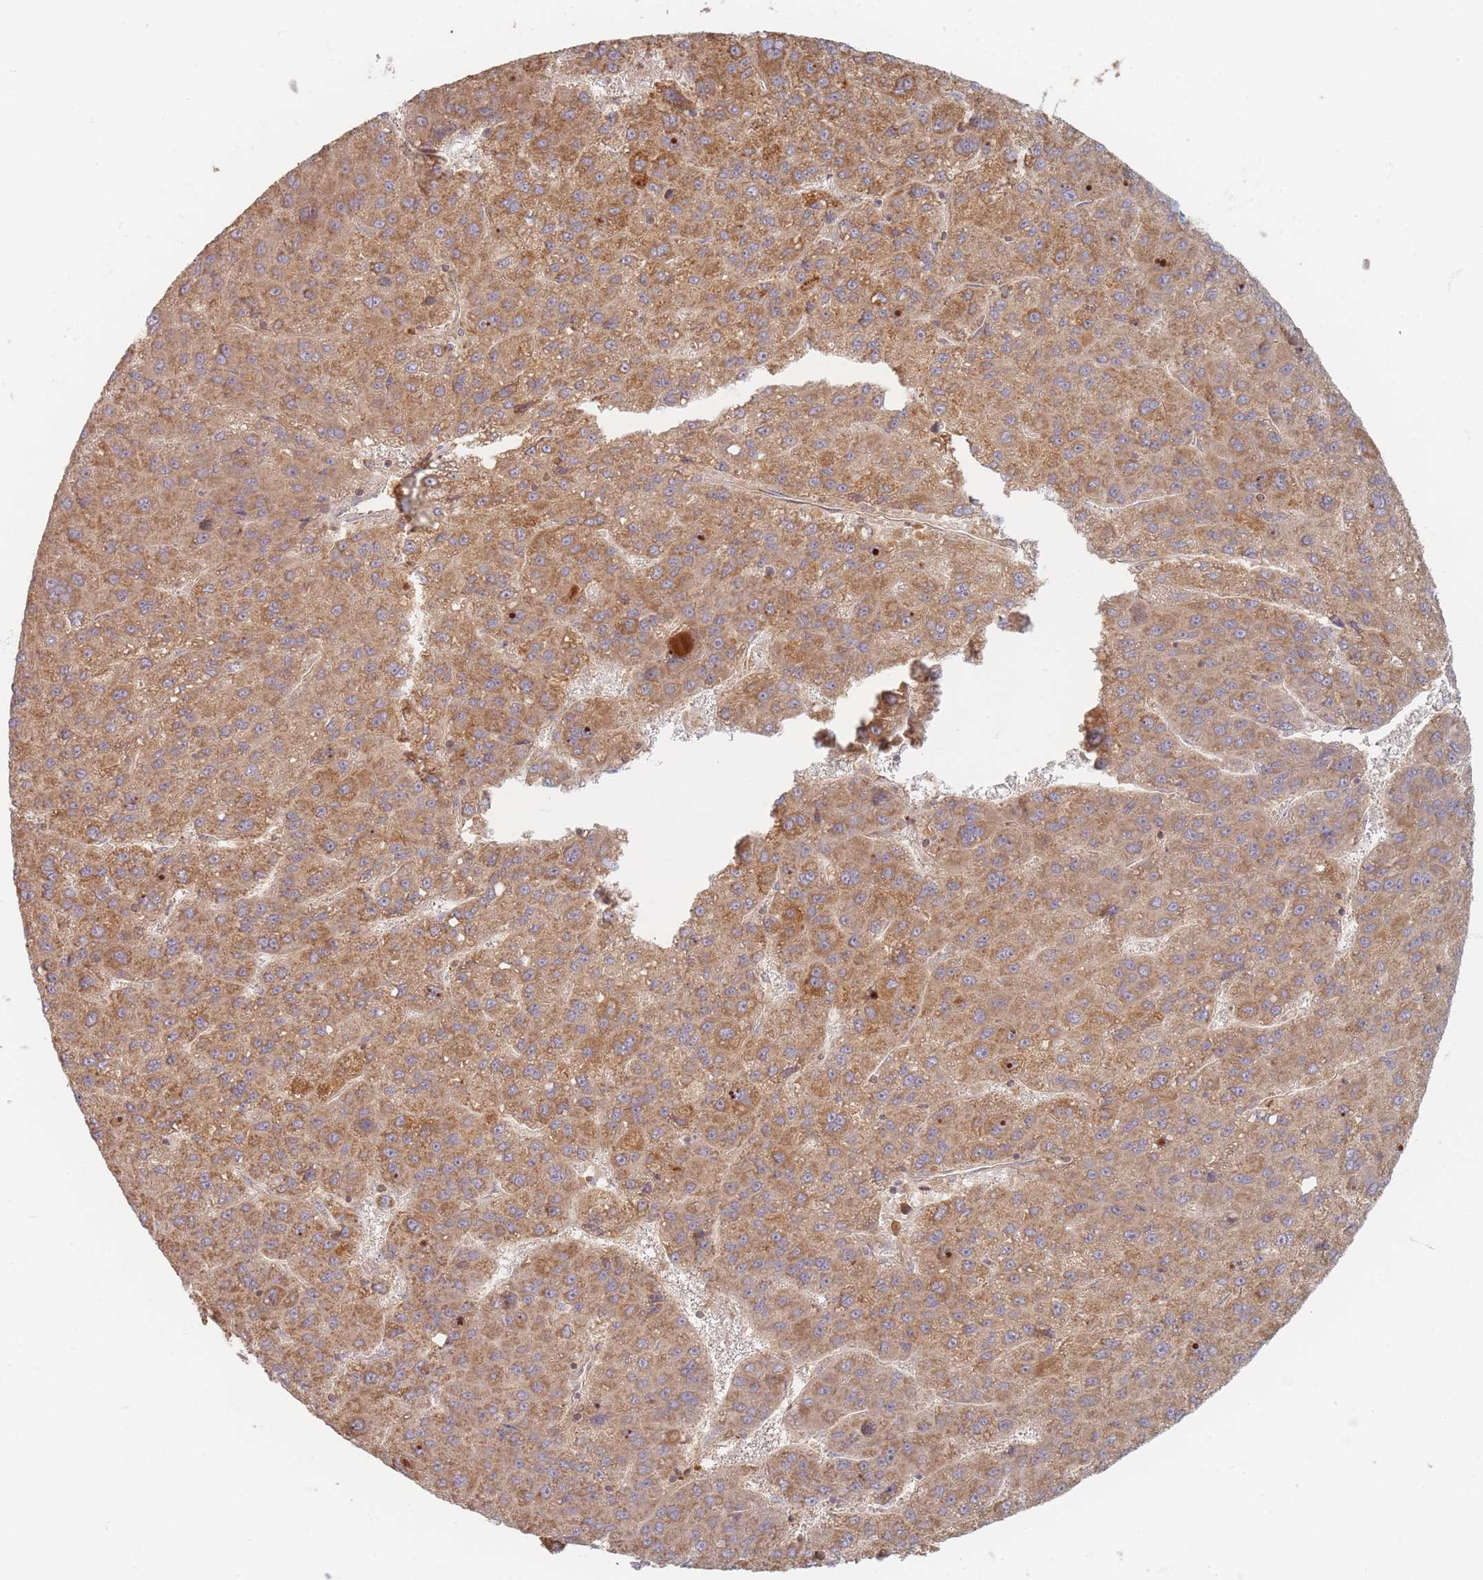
{"staining": {"intensity": "moderate", "quantity": ">75%", "location": "cytoplasmic/membranous"}, "tissue": "liver cancer", "cell_type": "Tumor cells", "image_type": "cancer", "snomed": [{"axis": "morphology", "description": "Carcinoma, Hepatocellular, NOS"}, {"axis": "topography", "description": "Liver"}], "caption": "Hepatocellular carcinoma (liver) stained with DAB immunohistochemistry (IHC) demonstrates medium levels of moderate cytoplasmic/membranous expression in about >75% of tumor cells.", "gene": "SLC35F3", "patient": {"sex": "female", "age": 82}}